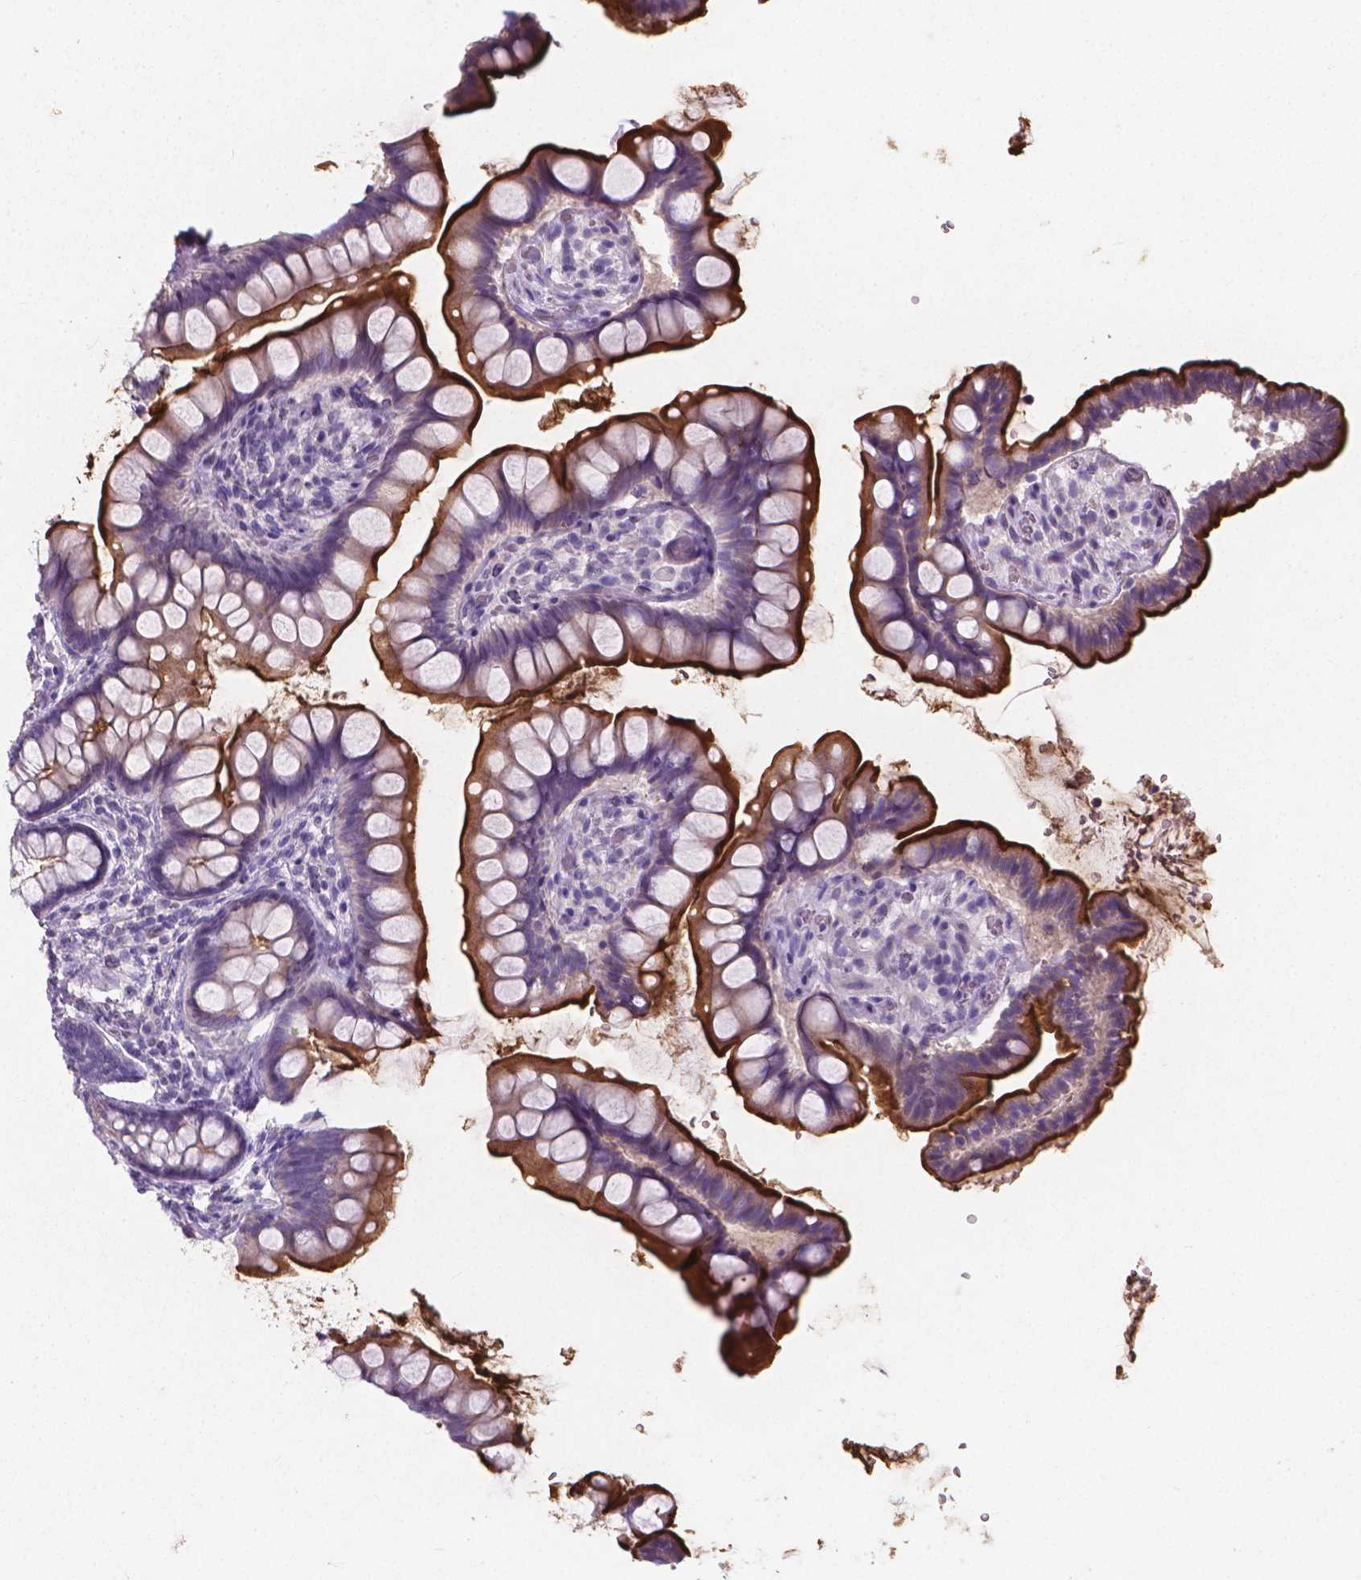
{"staining": {"intensity": "strong", "quantity": "25%-75%", "location": "cytoplasmic/membranous"}, "tissue": "small intestine", "cell_type": "Glandular cells", "image_type": "normal", "snomed": [{"axis": "morphology", "description": "Normal tissue, NOS"}, {"axis": "topography", "description": "Small intestine"}], "caption": "The micrograph demonstrates staining of normal small intestine, revealing strong cytoplasmic/membranous protein expression (brown color) within glandular cells.", "gene": "XPNPEP2", "patient": {"sex": "male", "age": 70}}